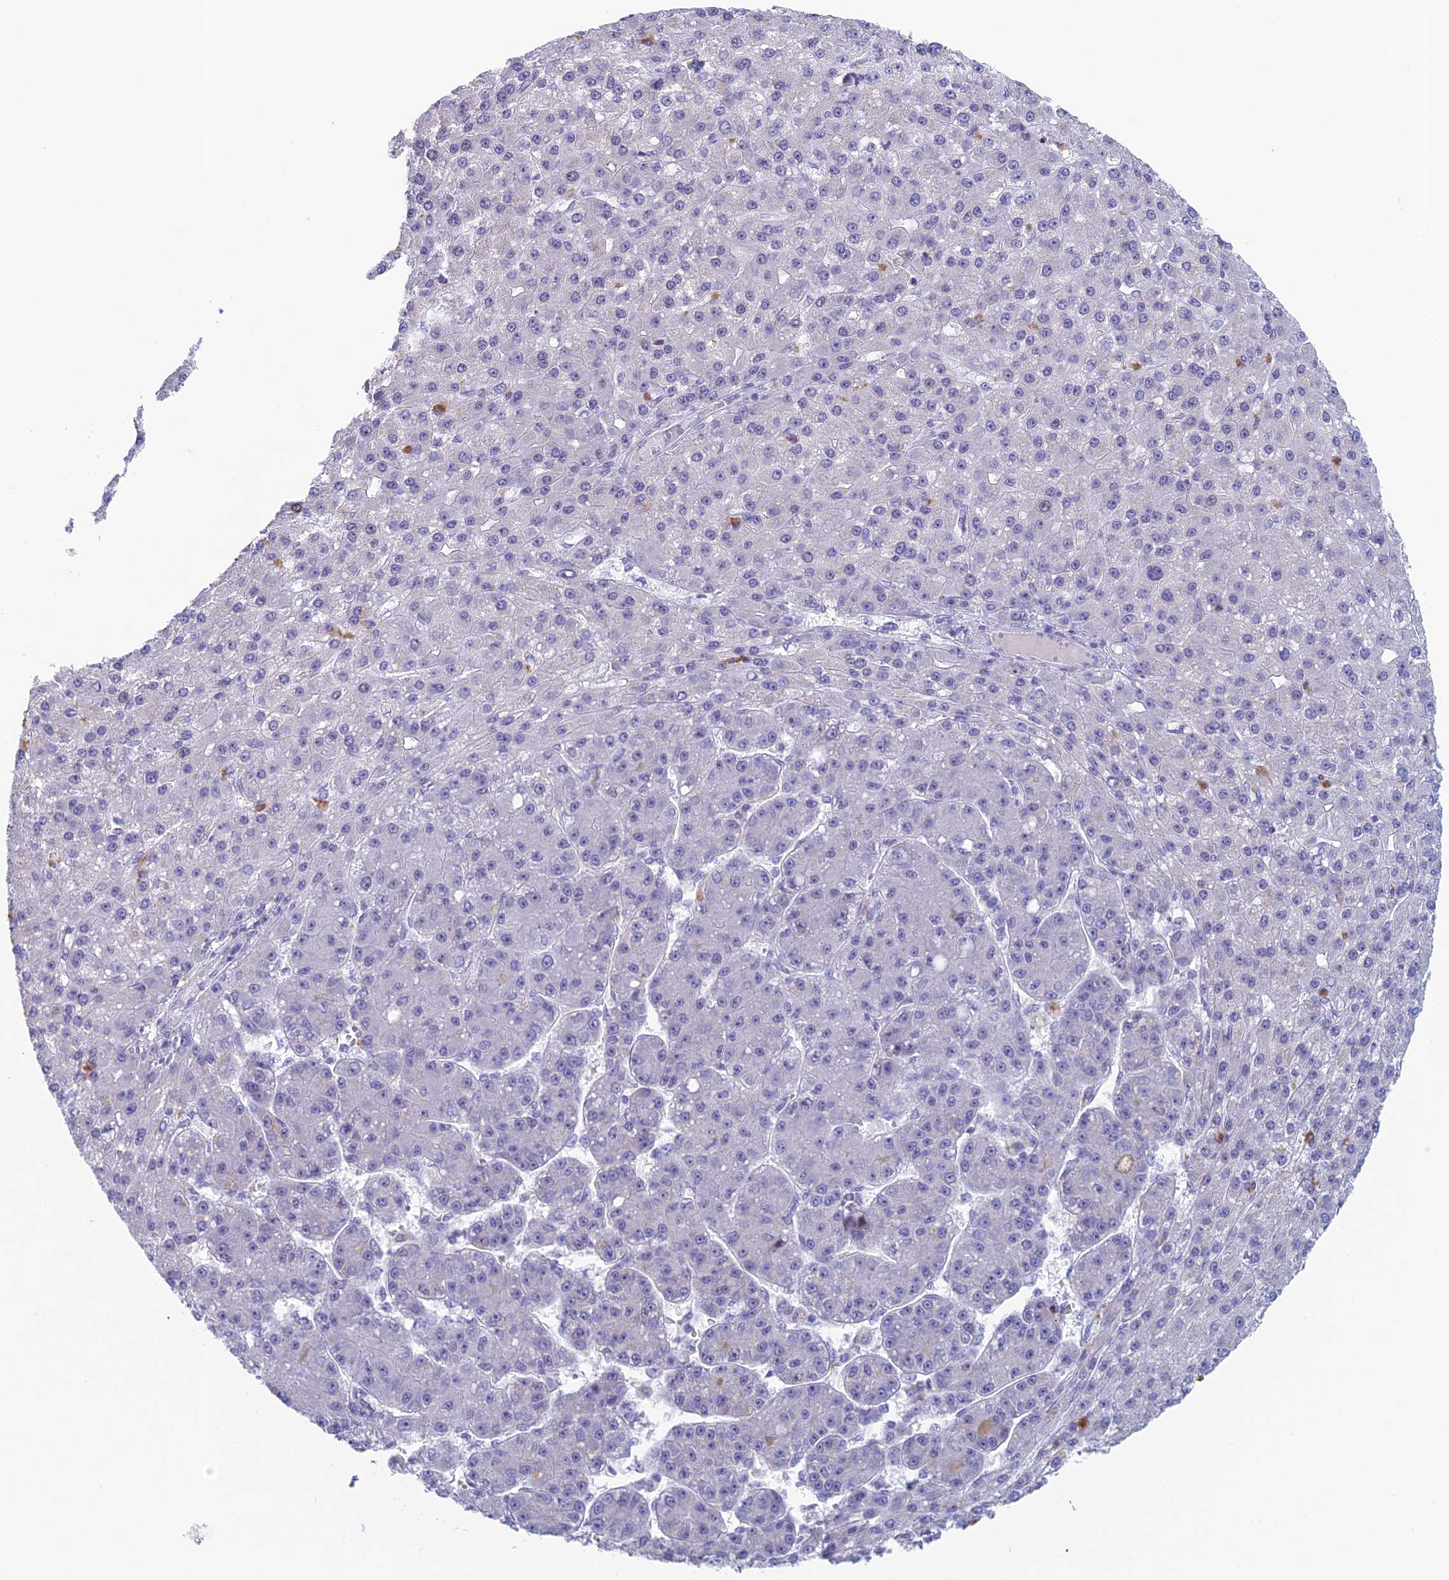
{"staining": {"intensity": "negative", "quantity": "none", "location": "none"}, "tissue": "liver cancer", "cell_type": "Tumor cells", "image_type": "cancer", "snomed": [{"axis": "morphology", "description": "Carcinoma, Hepatocellular, NOS"}, {"axis": "topography", "description": "Liver"}], "caption": "A high-resolution photomicrograph shows immunohistochemistry (IHC) staining of liver hepatocellular carcinoma, which demonstrates no significant staining in tumor cells. (Brightfield microscopy of DAB IHC at high magnification).", "gene": "REXO5", "patient": {"sex": "male", "age": 67}}